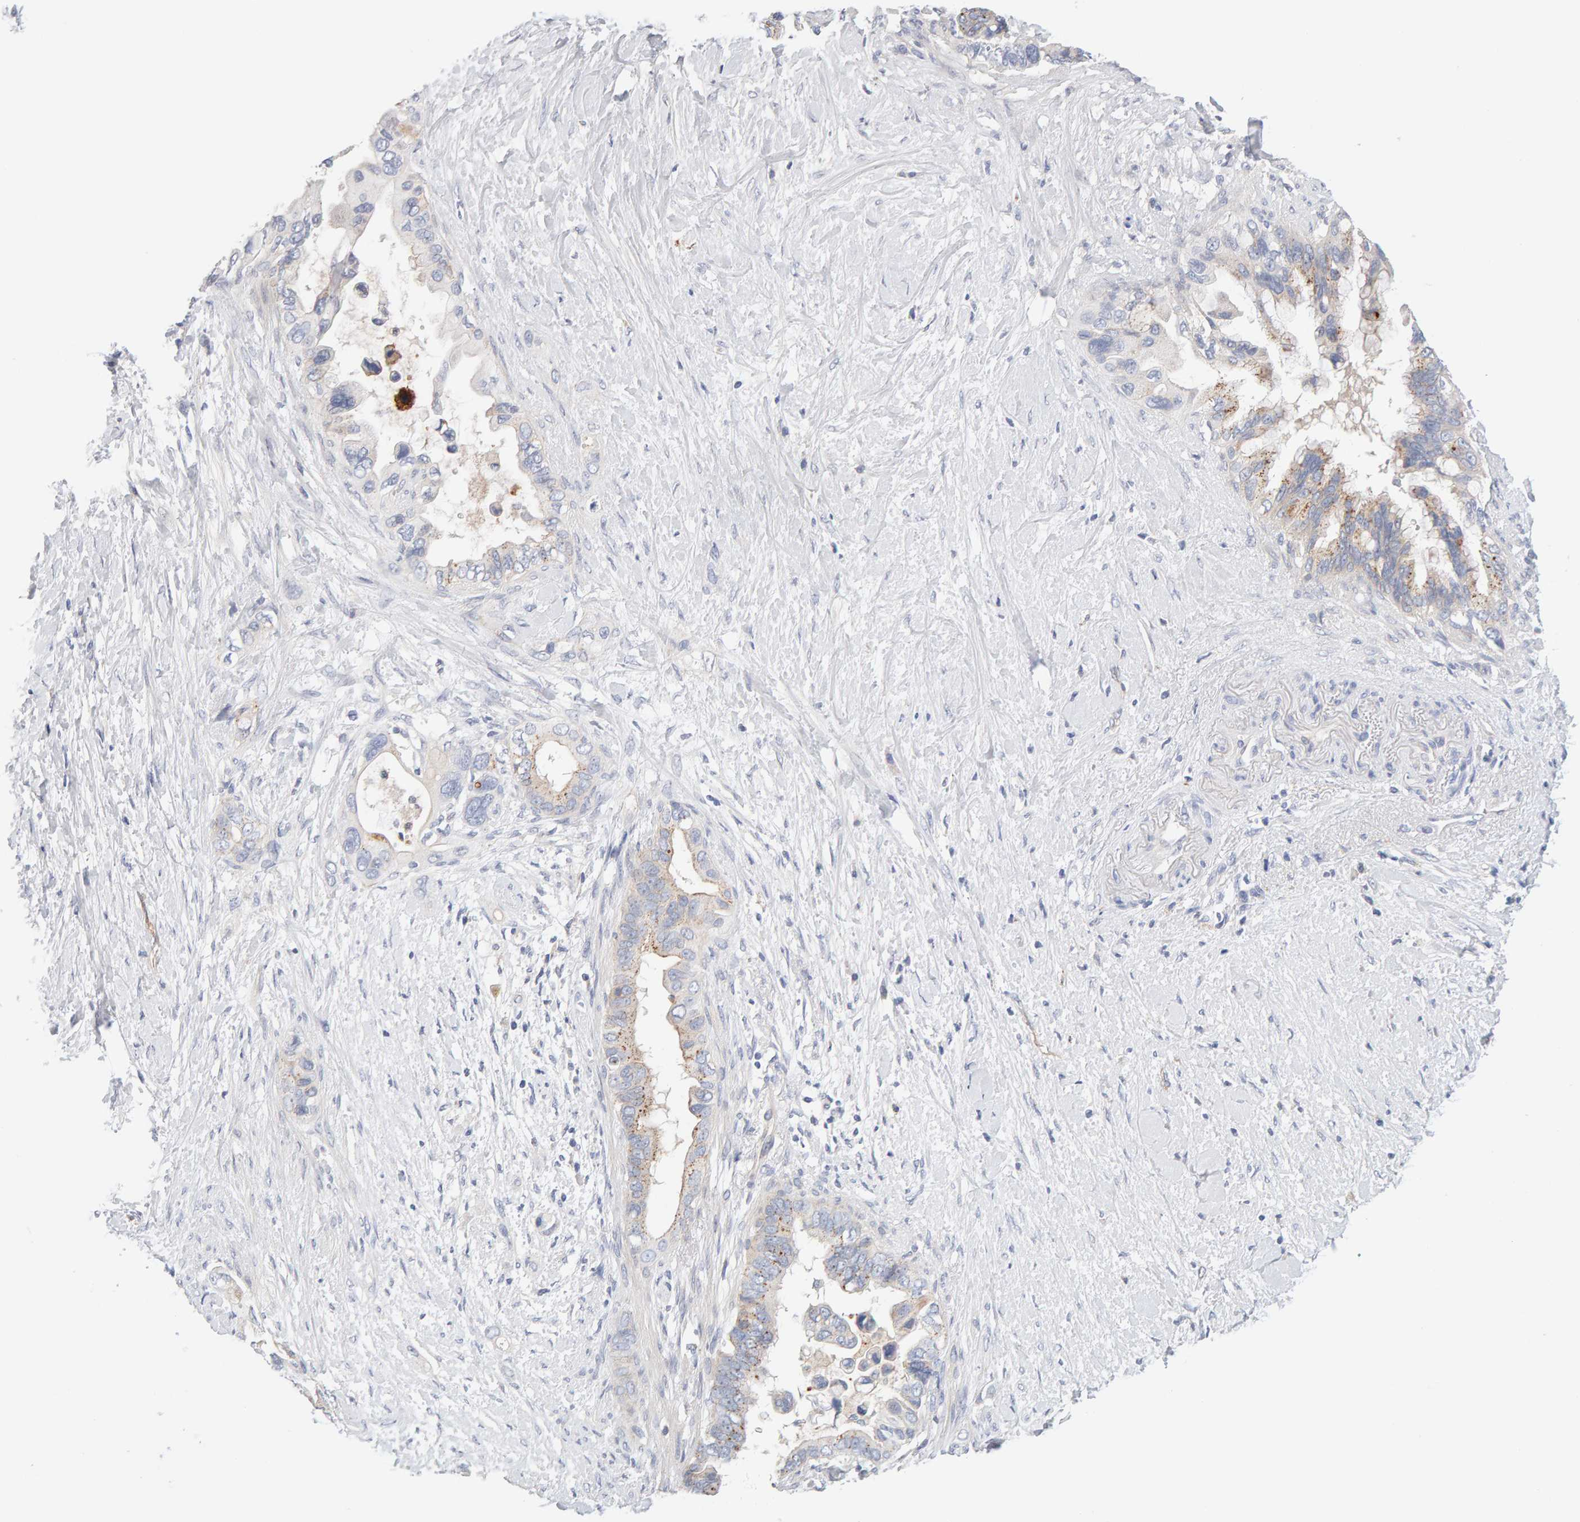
{"staining": {"intensity": "weak", "quantity": "25%-75%", "location": "cytoplasmic/membranous"}, "tissue": "pancreatic cancer", "cell_type": "Tumor cells", "image_type": "cancer", "snomed": [{"axis": "morphology", "description": "Adenocarcinoma, NOS"}, {"axis": "topography", "description": "Pancreas"}], "caption": "An immunohistochemistry photomicrograph of tumor tissue is shown. Protein staining in brown highlights weak cytoplasmic/membranous positivity in adenocarcinoma (pancreatic) within tumor cells. The protein of interest is stained brown, and the nuclei are stained in blue (DAB IHC with brightfield microscopy, high magnification).", "gene": "METRNL", "patient": {"sex": "female", "age": 56}}